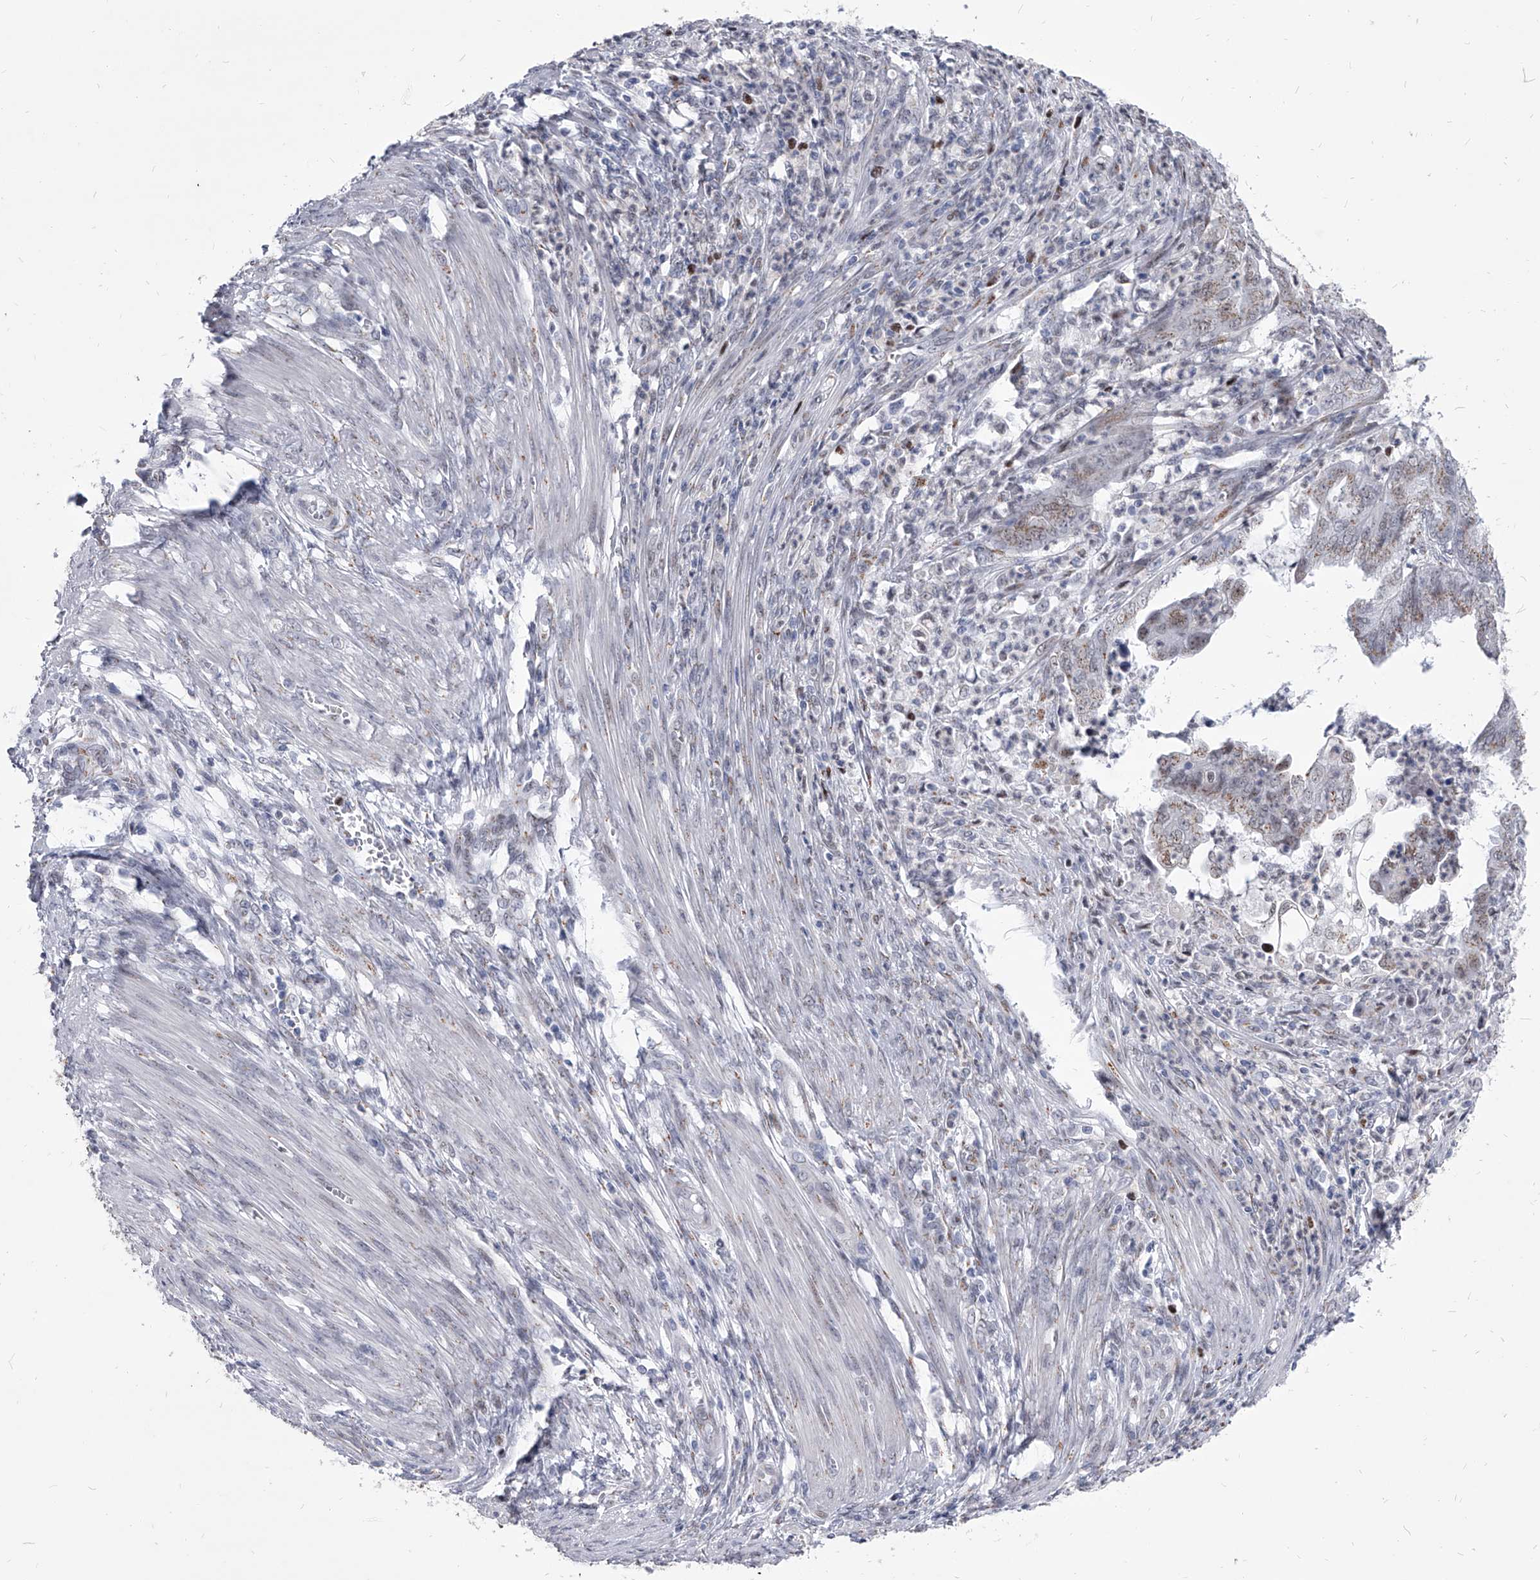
{"staining": {"intensity": "moderate", "quantity": "25%-75%", "location": "cytoplasmic/membranous"}, "tissue": "endometrial cancer", "cell_type": "Tumor cells", "image_type": "cancer", "snomed": [{"axis": "morphology", "description": "Adenocarcinoma, NOS"}, {"axis": "topography", "description": "Endometrium"}], "caption": "Endometrial adenocarcinoma stained with a brown dye exhibits moderate cytoplasmic/membranous positive positivity in approximately 25%-75% of tumor cells.", "gene": "EVA1C", "patient": {"sex": "female", "age": 51}}